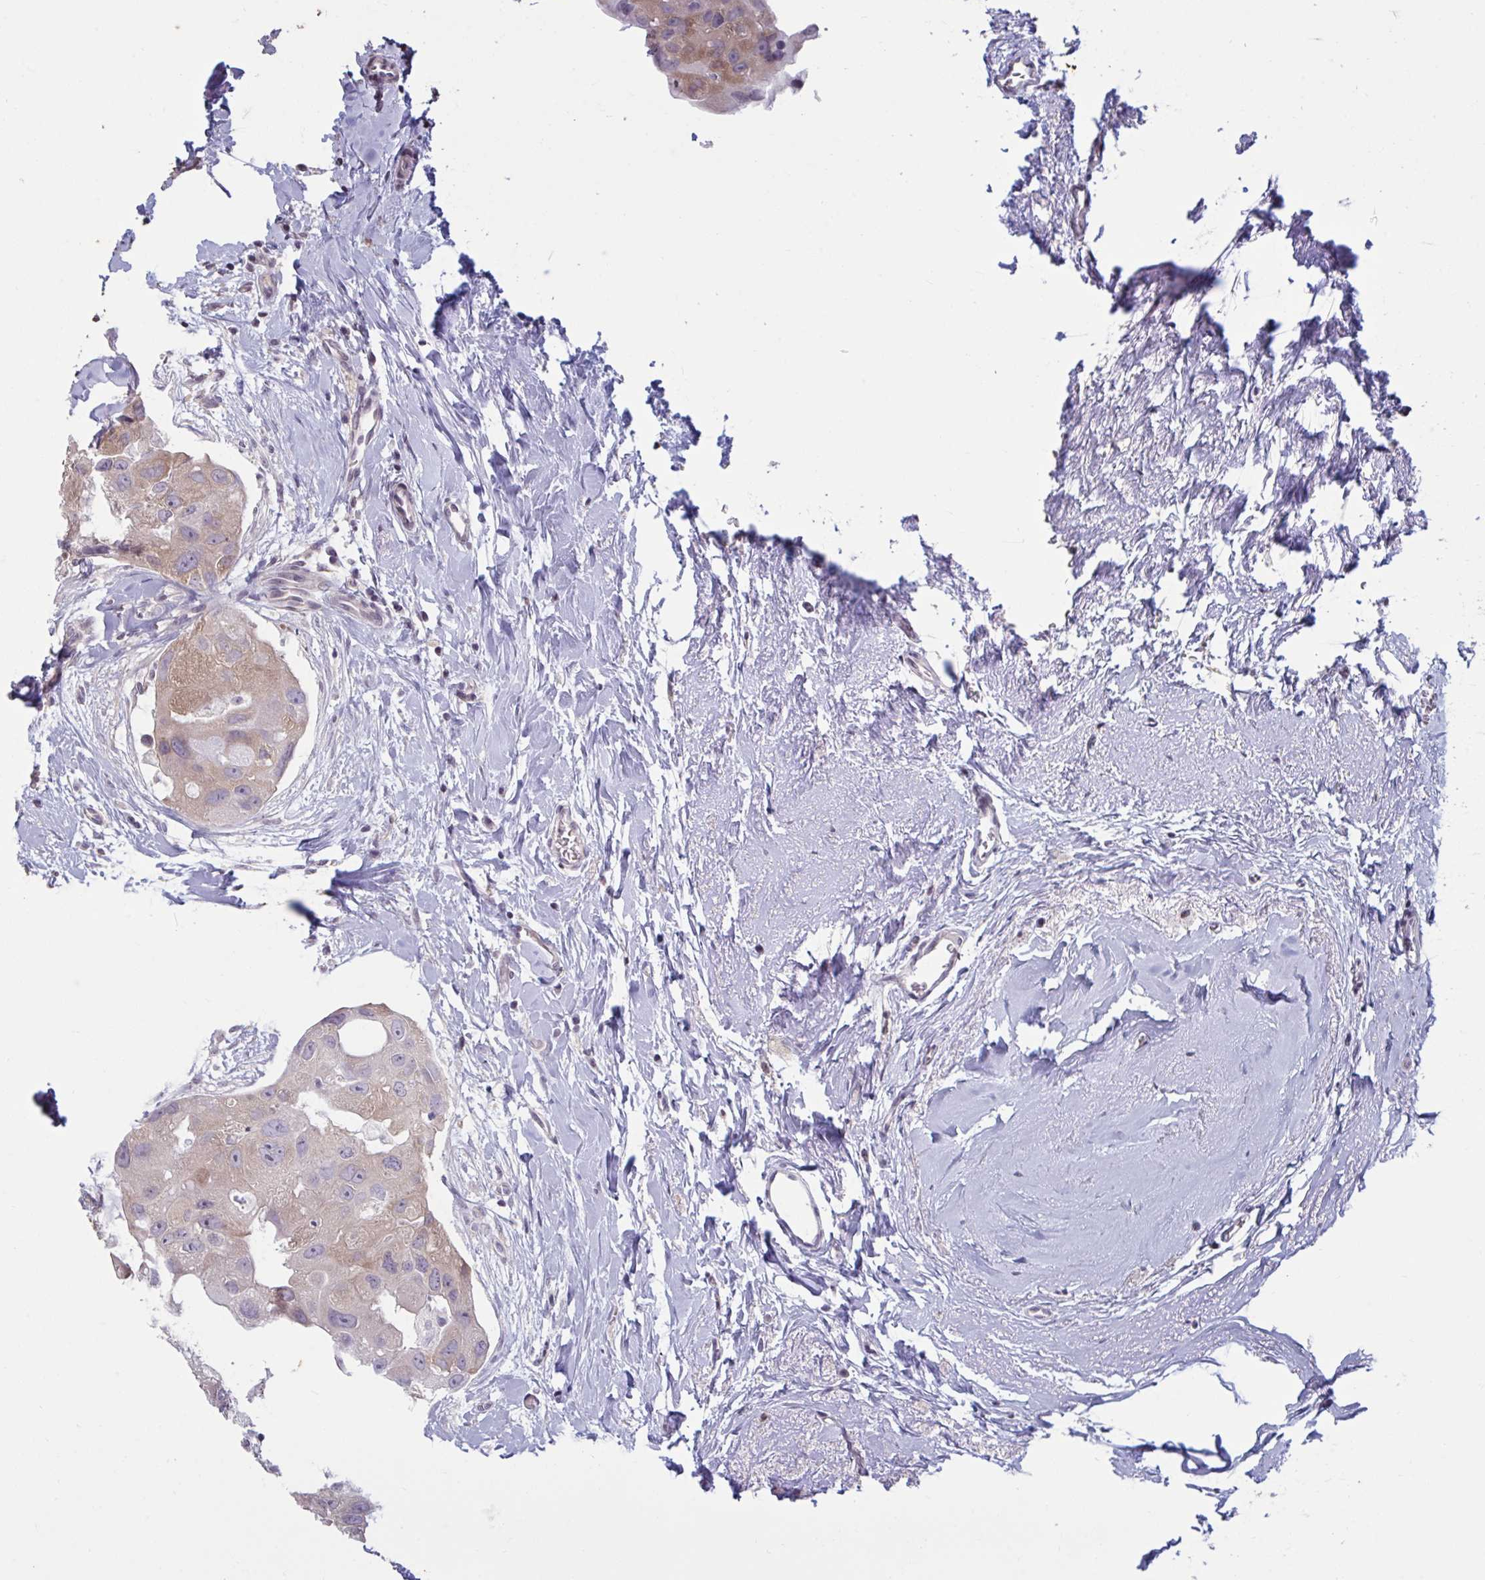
{"staining": {"intensity": "weak", "quantity": "<25%", "location": "cytoplasmic/membranous"}, "tissue": "breast cancer", "cell_type": "Tumor cells", "image_type": "cancer", "snomed": [{"axis": "morphology", "description": "Duct carcinoma"}, {"axis": "topography", "description": "Breast"}], "caption": "This is a photomicrograph of immunohistochemistry (IHC) staining of breast cancer (intraductal carcinoma), which shows no positivity in tumor cells.", "gene": "TBC1D4", "patient": {"sex": "female", "age": 43}}